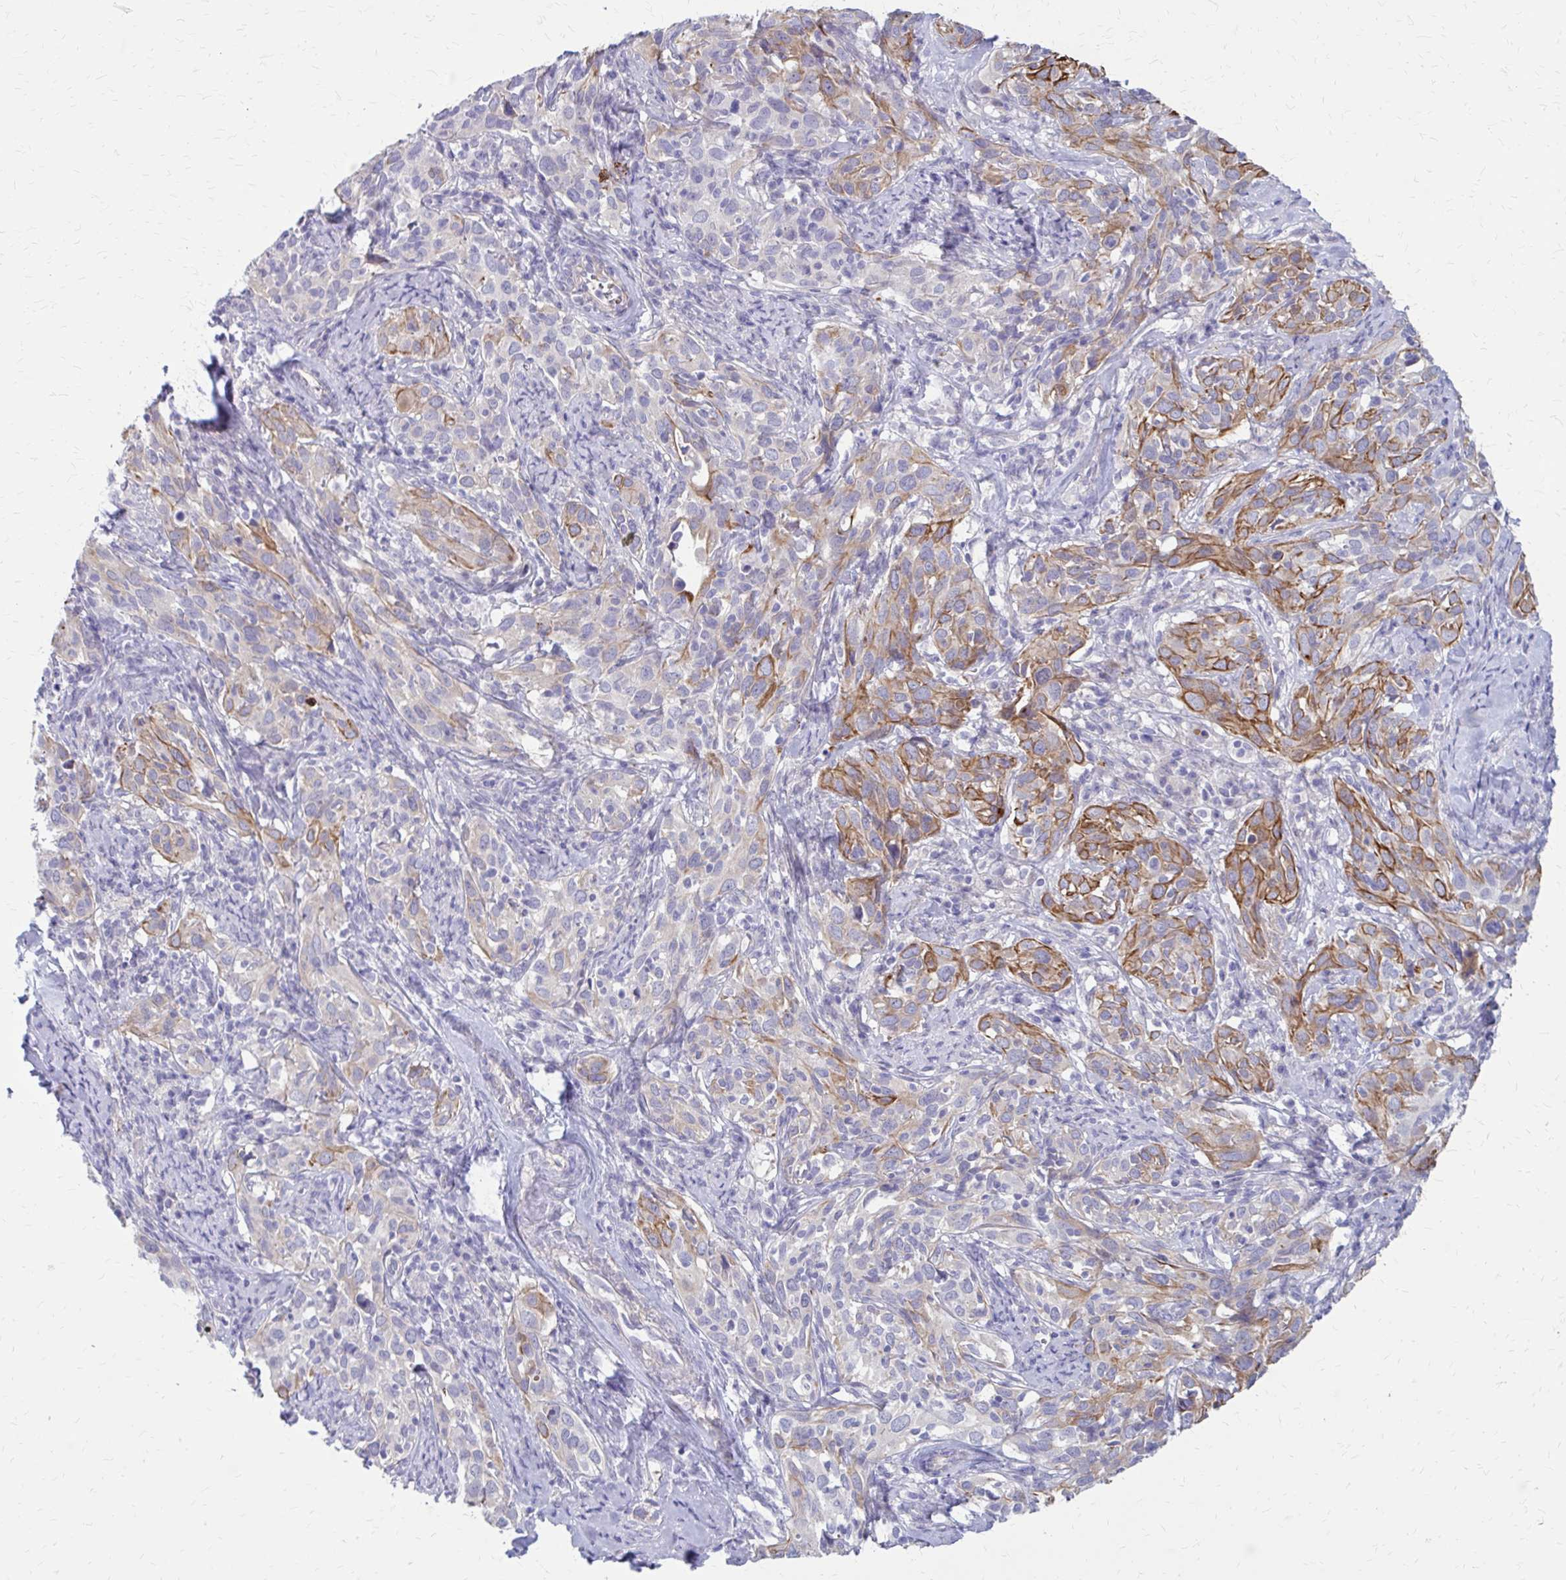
{"staining": {"intensity": "moderate", "quantity": "25%-75%", "location": "cytoplasmic/membranous"}, "tissue": "cervical cancer", "cell_type": "Tumor cells", "image_type": "cancer", "snomed": [{"axis": "morphology", "description": "Normal tissue, NOS"}, {"axis": "morphology", "description": "Squamous cell carcinoma, NOS"}, {"axis": "topography", "description": "Cervix"}], "caption": "A photomicrograph showing moderate cytoplasmic/membranous expression in approximately 25%-75% of tumor cells in cervical cancer (squamous cell carcinoma), as visualized by brown immunohistochemical staining.", "gene": "GLYATL2", "patient": {"sex": "female", "age": 51}}